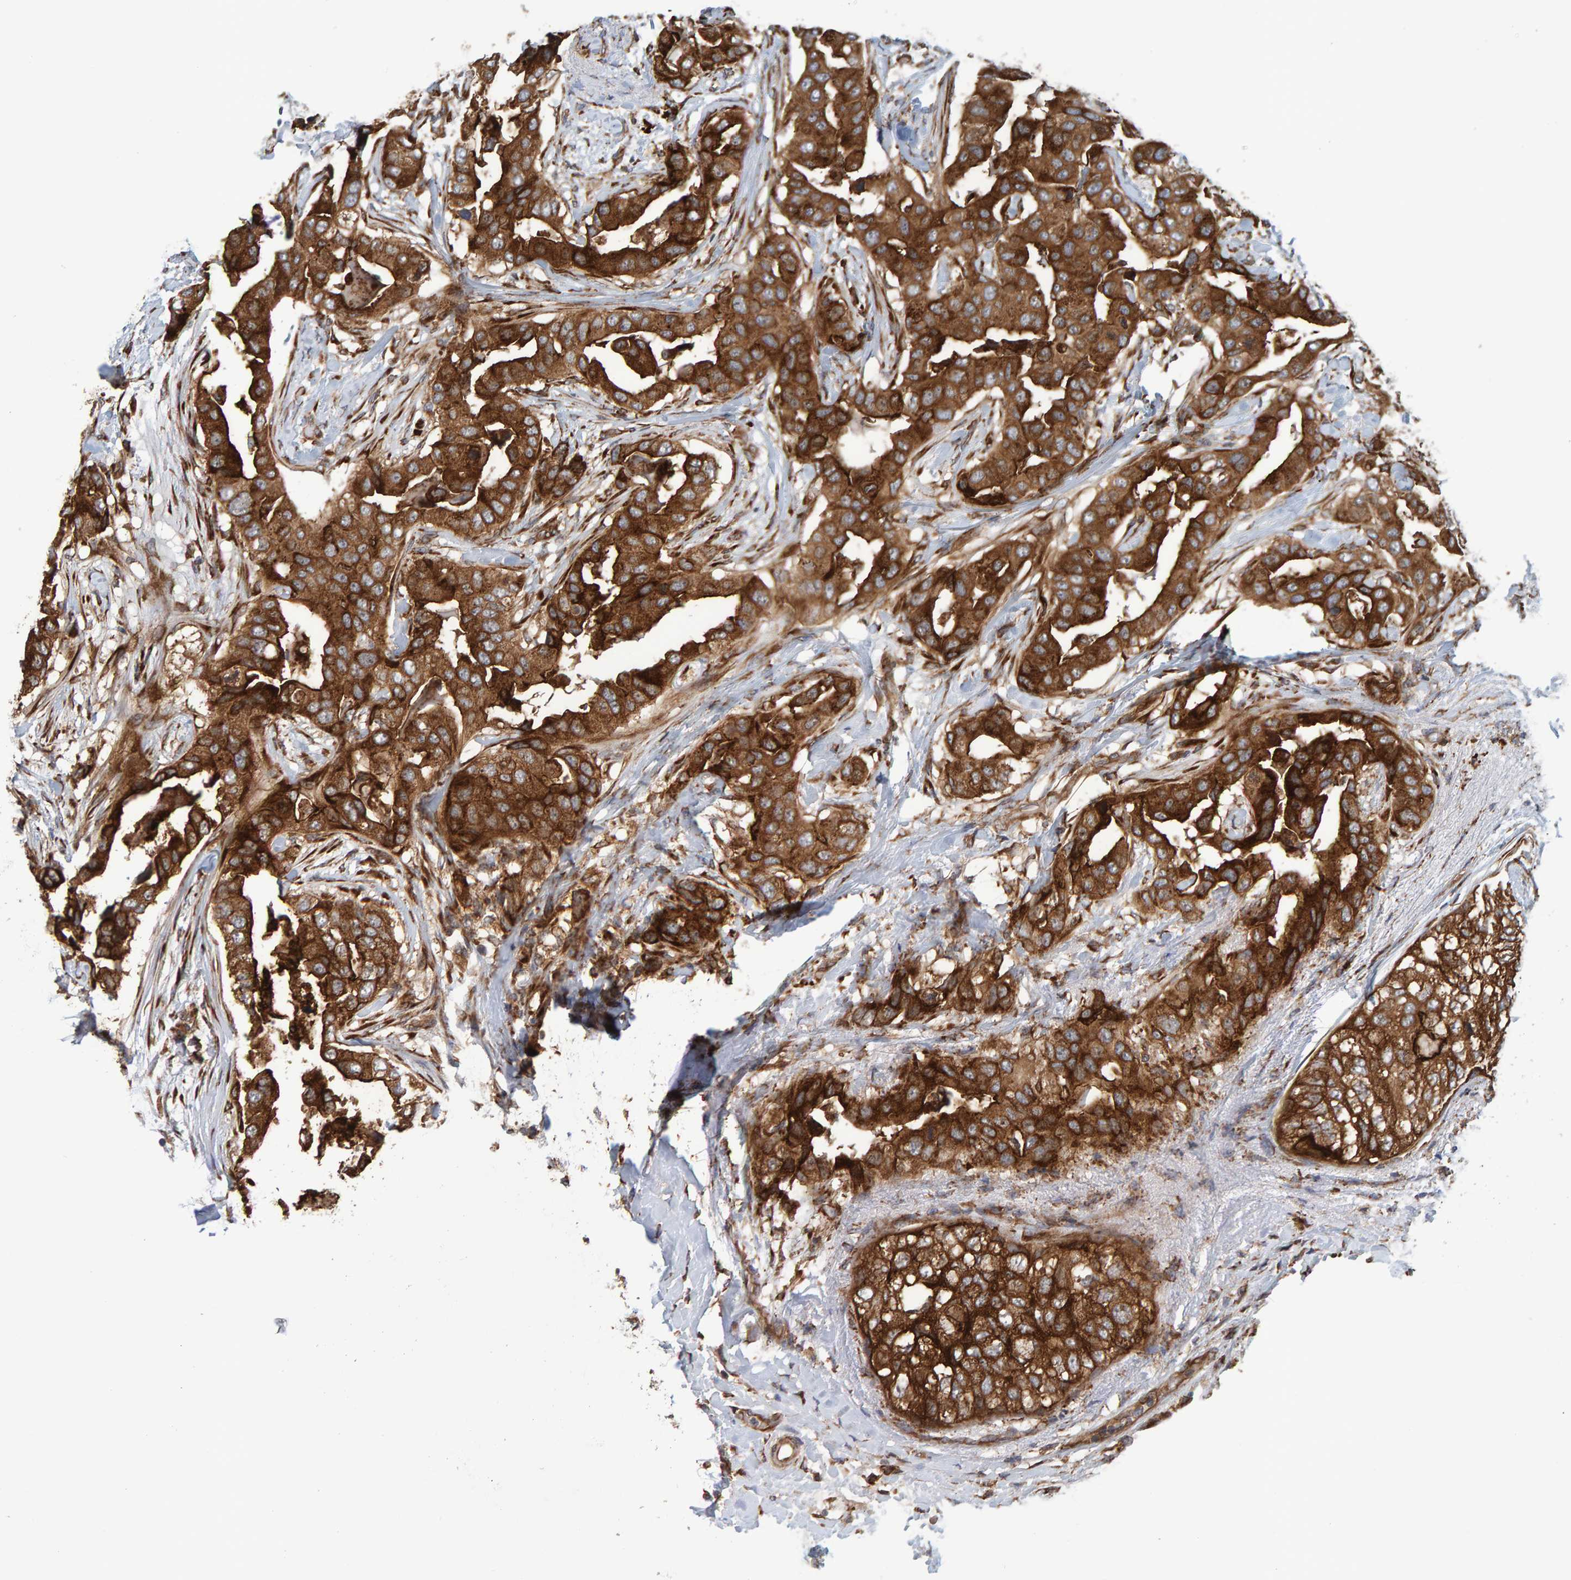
{"staining": {"intensity": "strong", "quantity": ">75%", "location": "cytoplasmic/membranous"}, "tissue": "breast cancer", "cell_type": "Tumor cells", "image_type": "cancer", "snomed": [{"axis": "morphology", "description": "Duct carcinoma"}, {"axis": "topography", "description": "Breast"}], "caption": "Breast cancer (infiltrating ductal carcinoma) was stained to show a protein in brown. There is high levels of strong cytoplasmic/membranous expression in approximately >75% of tumor cells.", "gene": "BAIAP2", "patient": {"sex": "female", "age": 40}}